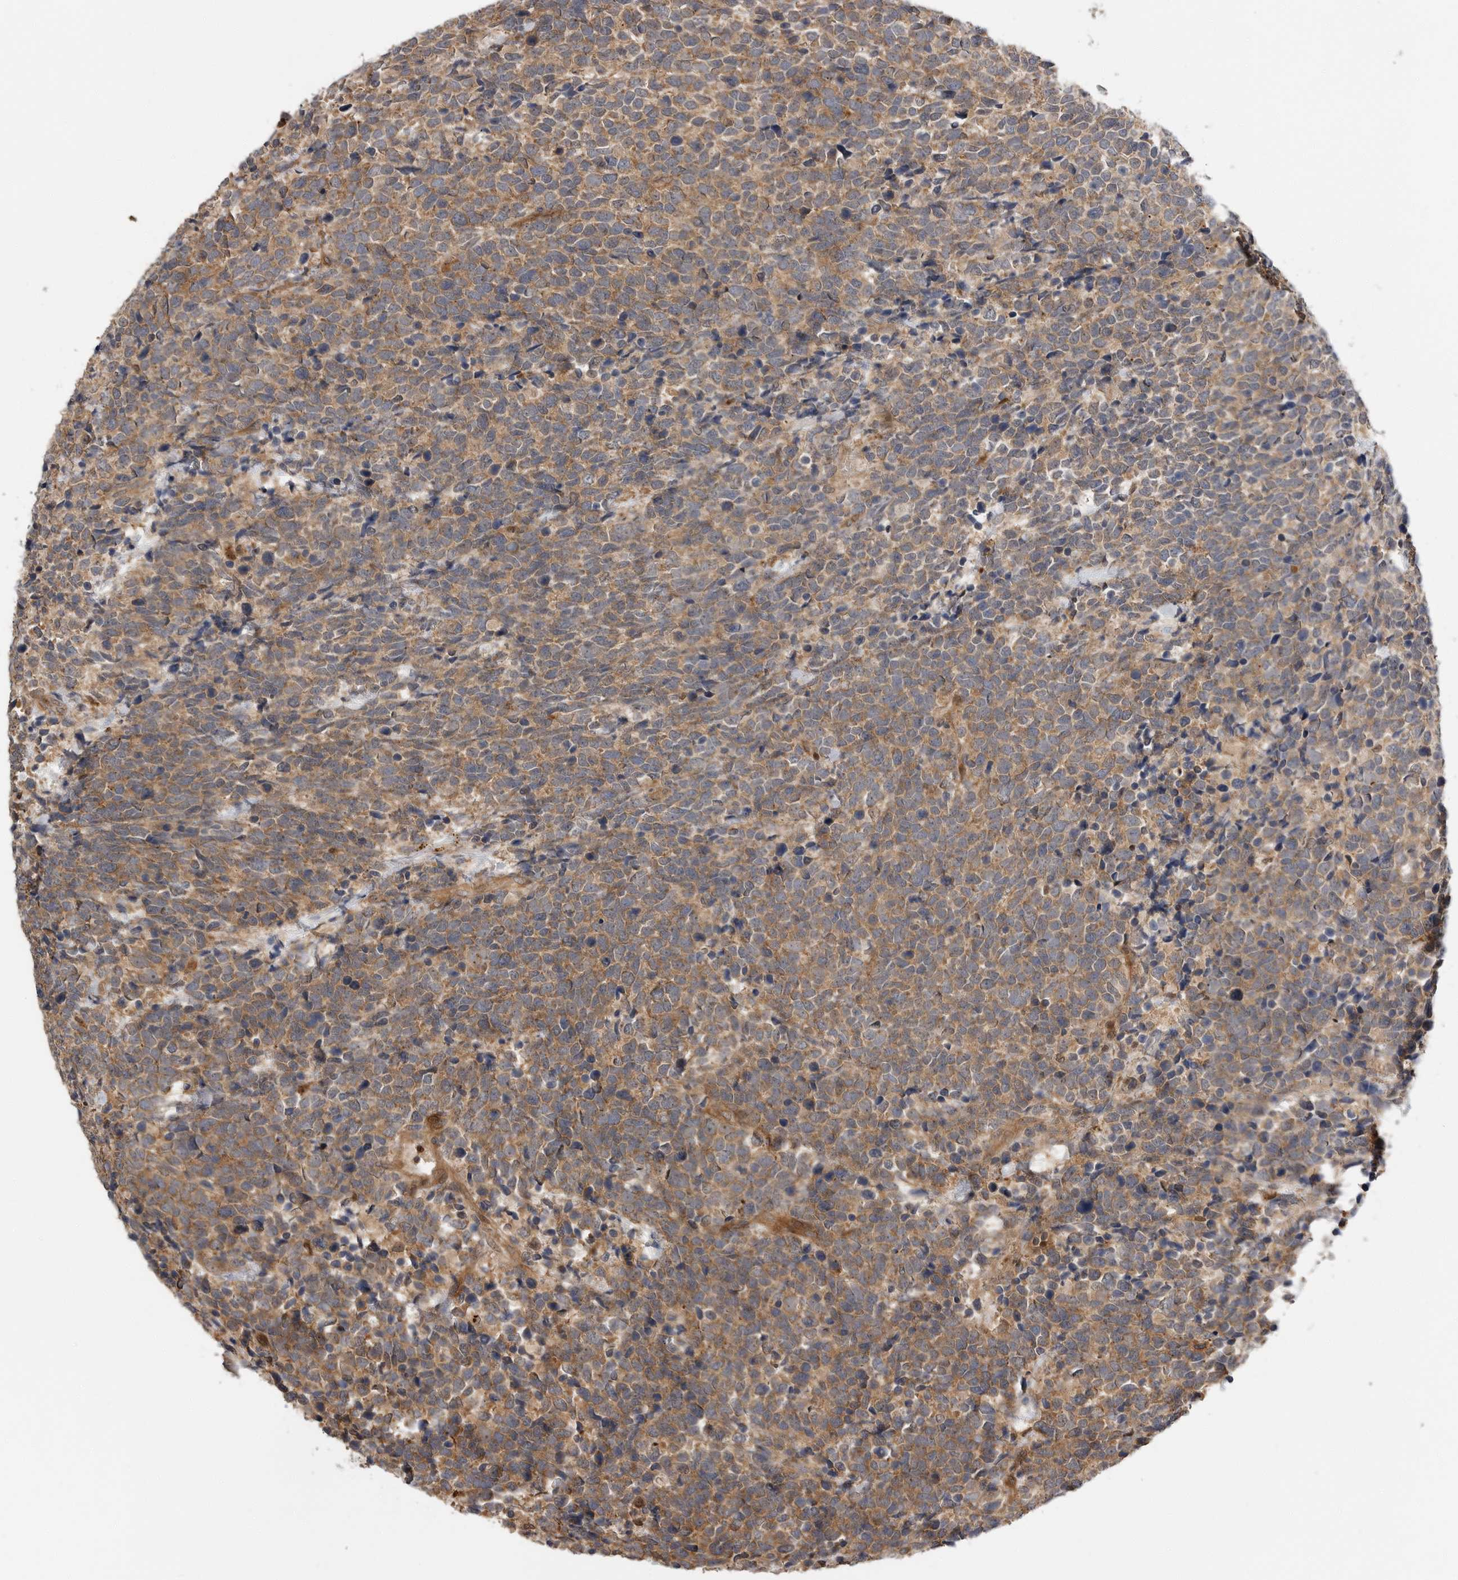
{"staining": {"intensity": "moderate", "quantity": ">75%", "location": "cytoplasmic/membranous"}, "tissue": "urothelial cancer", "cell_type": "Tumor cells", "image_type": "cancer", "snomed": [{"axis": "morphology", "description": "Urothelial carcinoma, High grade"}, {"axis": "topography", "description": "Urinary bladder"}], "caption": "Protein staining exhibits moderate cytoplasmic/membranous expression in approximately >75% of tumor cells in urothelial cancer.", "gene": "STRAP", "patient": {"sex": "female", "age": 82}}